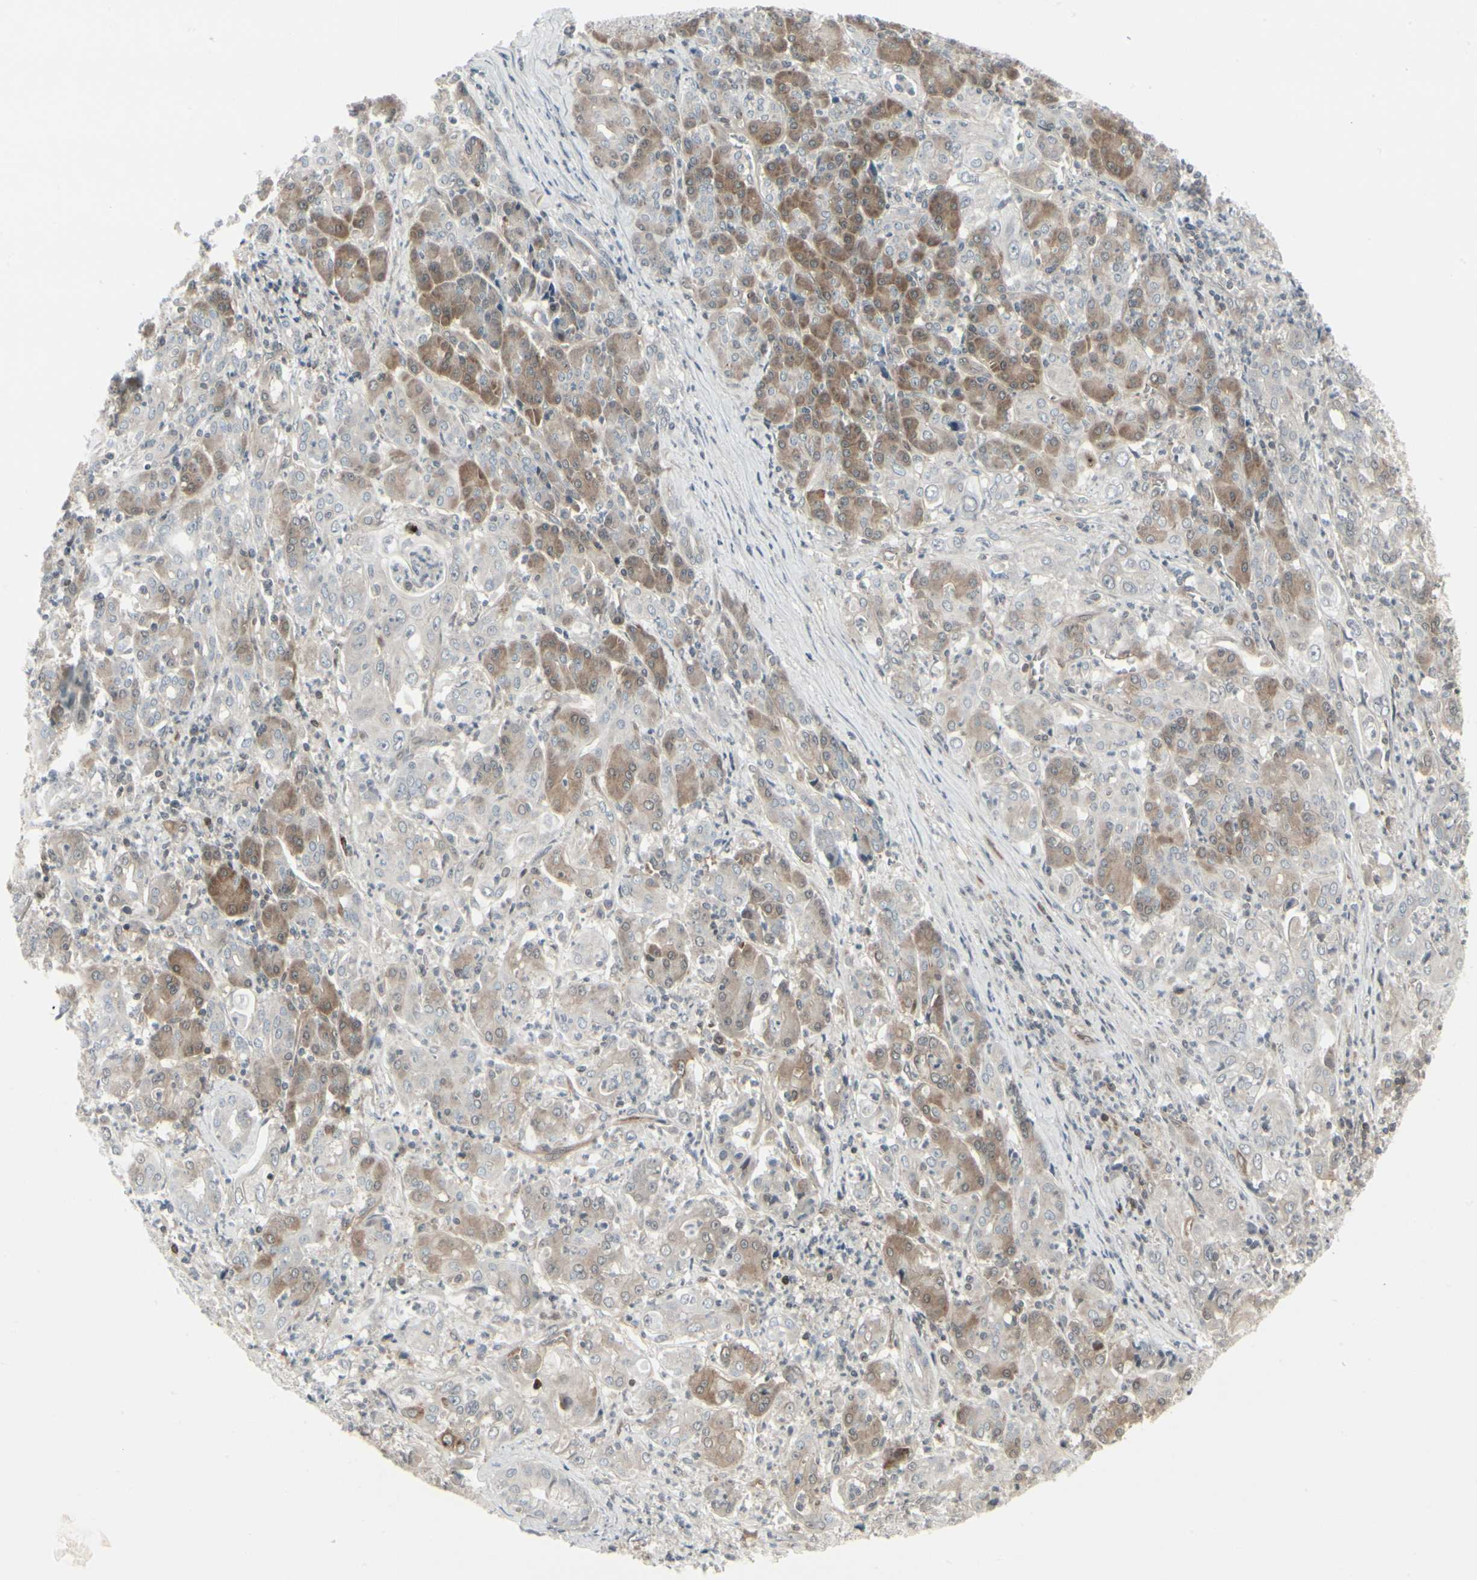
{"staining": {"intensity": "moderate", "quantity": "25%-75%", "location": "cytoplasmic/membranous"}, "tissue": "pancreatic cancer", "cell_type": "Tumor cells", "image_type": "cancer", "snomed": [{"axis": "morphology", "description": "Adenocarcinoma, NOS"}, {"axis": "topography", "description": "Pancreas"}], "caption": "This histopathology image displays immunohistochemistry (IHC) staining of pancreatic cancer (adenocarcinoma), with medium moderate cytoplasmic/membranous expression in about 25%-75% of tumor cells.", "gene": "IGFBP6", "patient": {"sex": "male", "age": 70}}